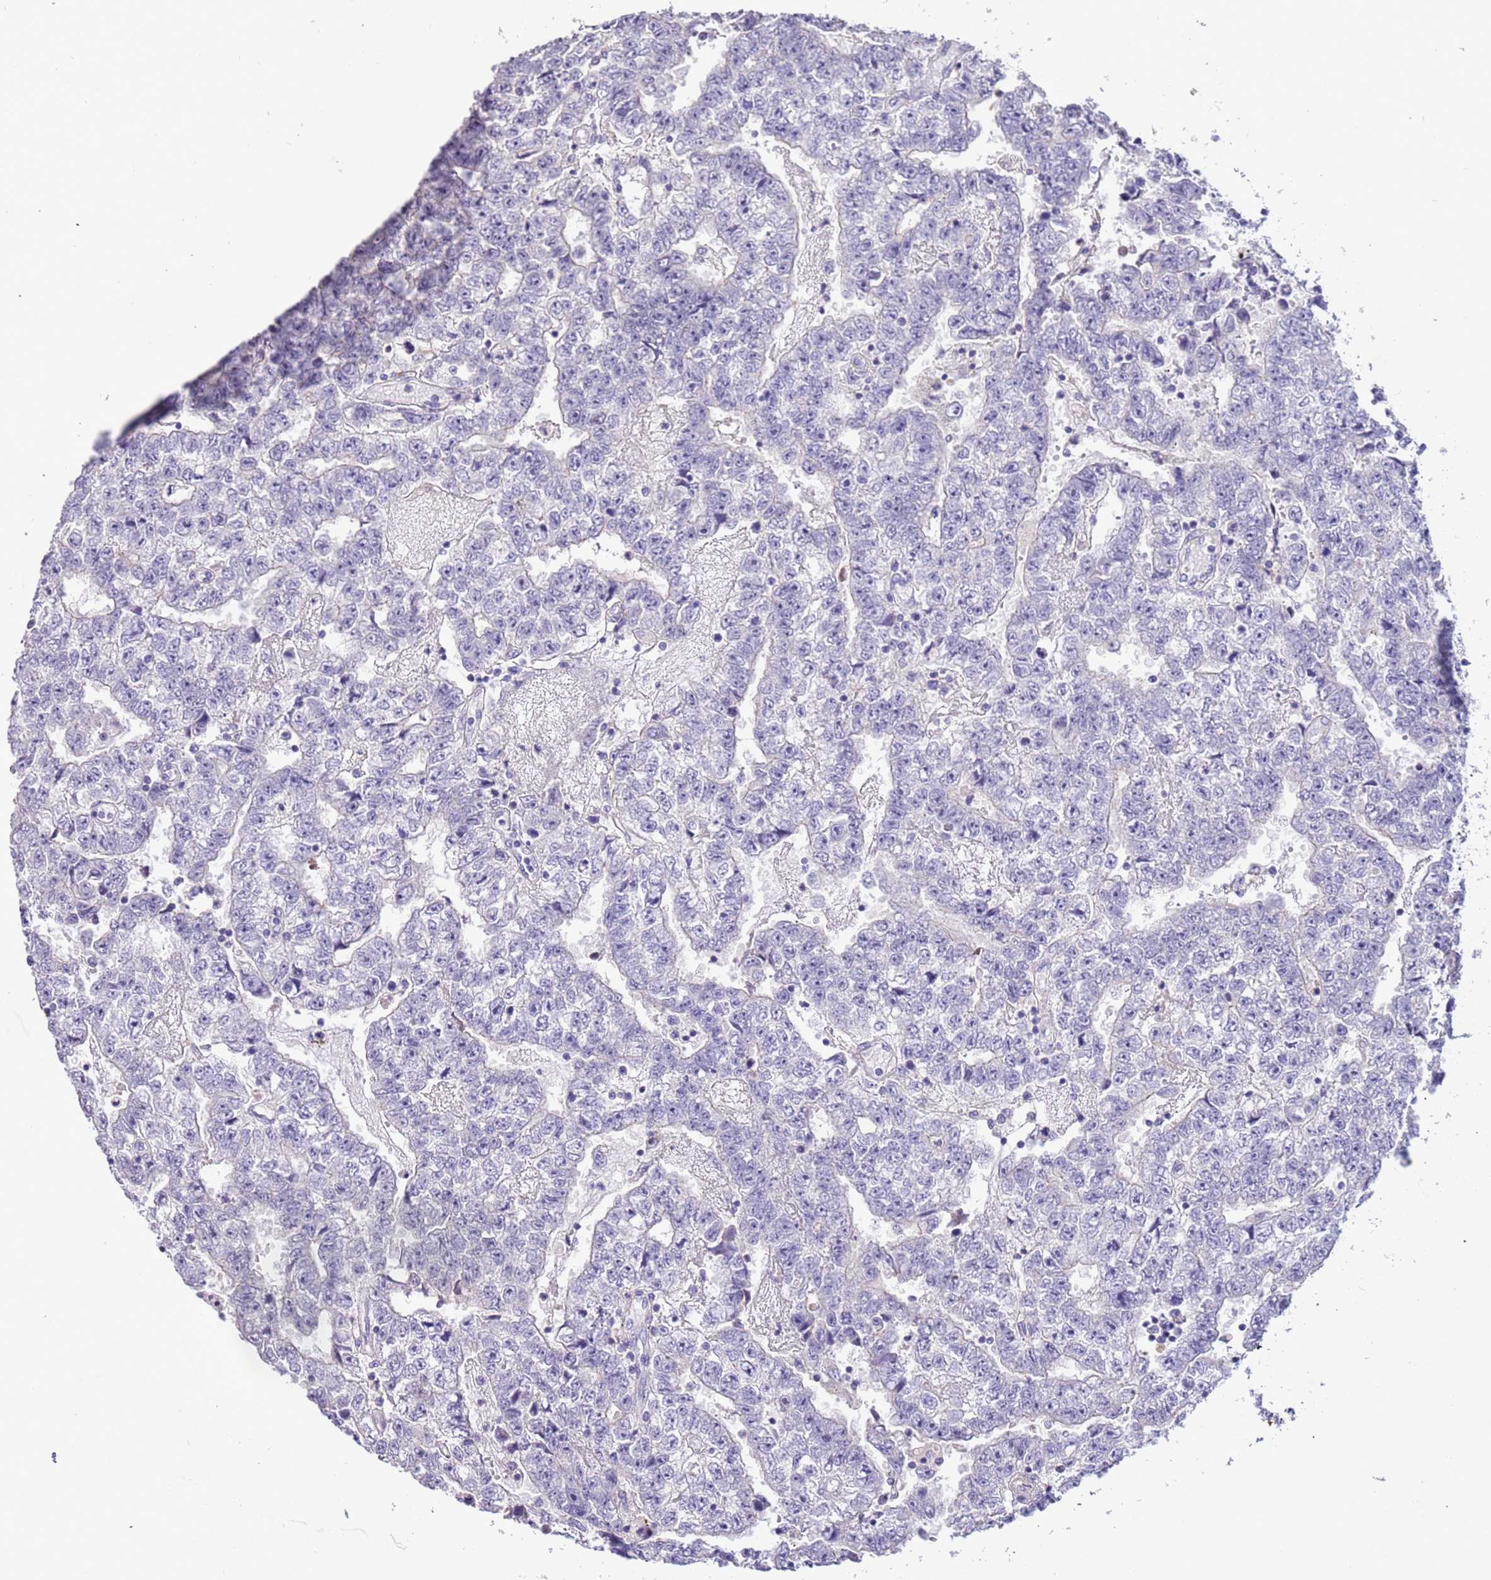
{"staining": {"intensity": "negative", "quantity": "none", "location": "none"}, "tissue": "testis cancer", "cell_type": "Tumor cells", "image_type": "cancer", "snomed": [{"axis": "morphology", "description": "Carcinoma, Embryonal, NOS"}, {"axis": "topography", "description": "Testis"}], "caption": "Tumor cells show no significant positivity in testis embryonal carcinoma.", "gene": "PCGF2", "patient": {"sex": "male", "age": 25}}